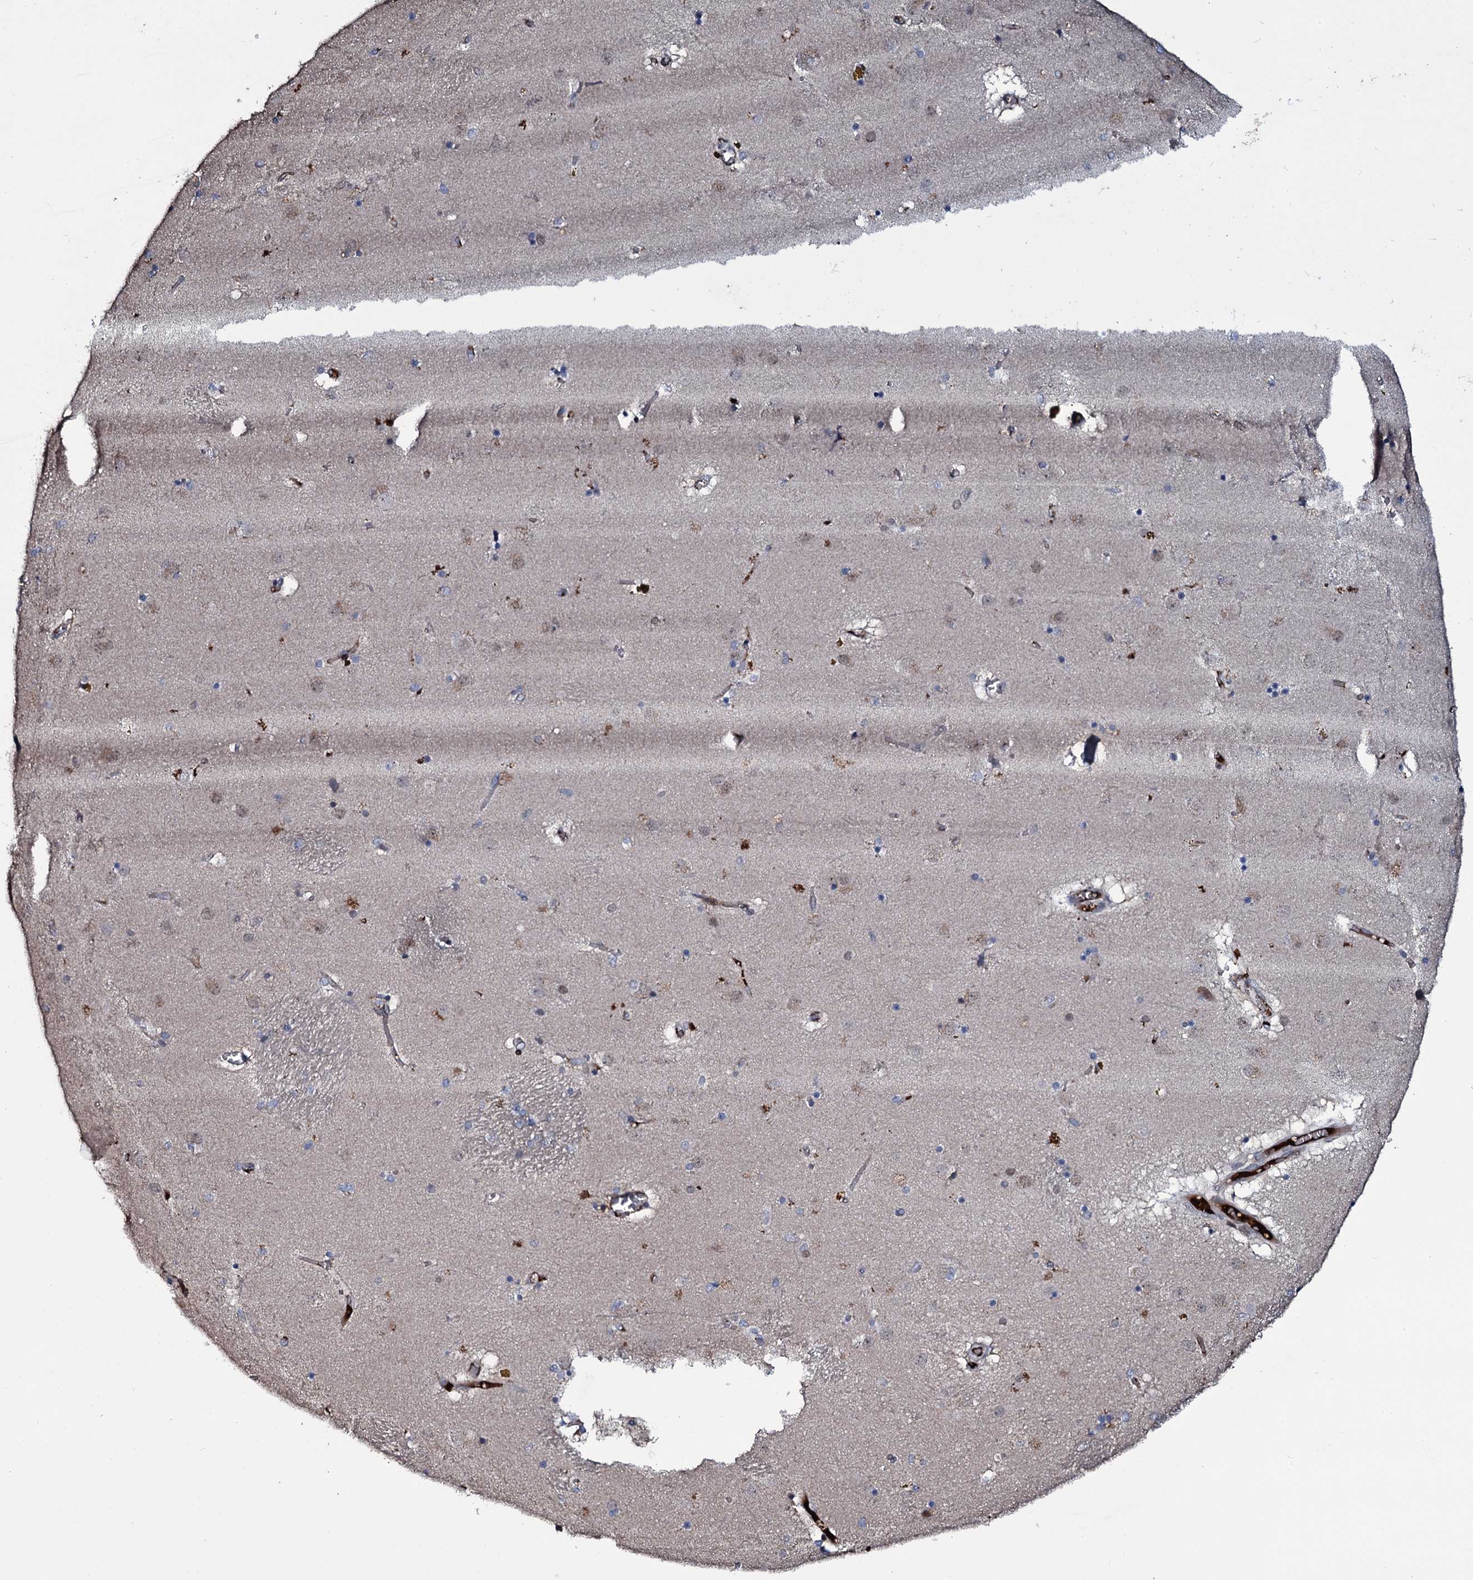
{"staining": {"intensity": "negative", "quantity": "none", "location": "none"}, "tissue": "caudate", "cell_type": "Glial cells", "image_type": "normal", "snomed": [{"axis": "morphology", "description": "Normal tissue, NOS"}, {"axis": "topography", "description": "Lateral ventricle wall"}], "caption": "Caudate stained for a protein using immunohistochemistry (IHC) reveals no positivity glial cells.", "gene": "LYG2", "patient": {"sex": "male", "age": 70}}